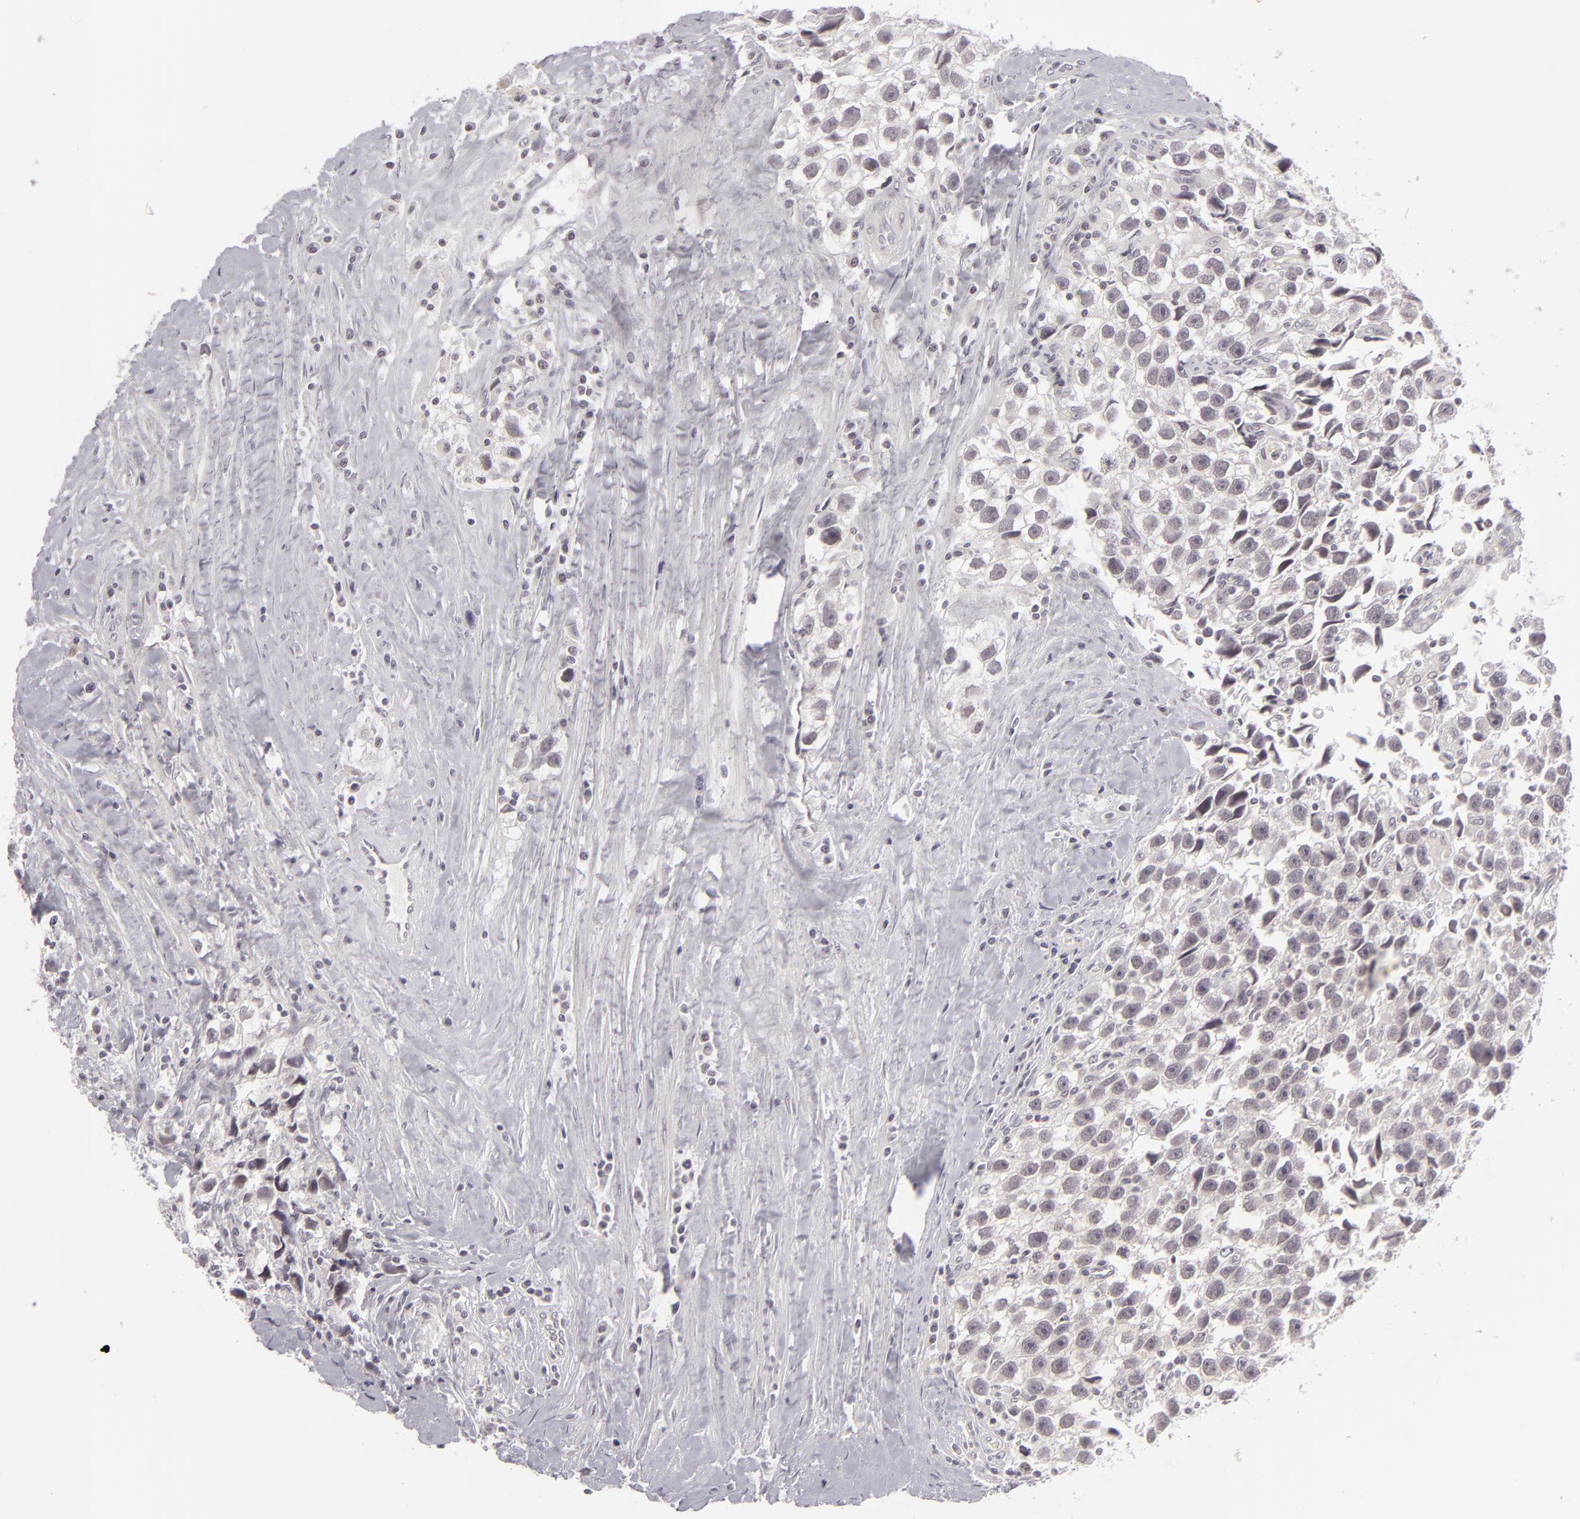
{"staining": {"intensity": "negative", "quantity": "none", "location": "none"}, "tissue": "testis cancer", "cell_type": "Tumor cells", "image_type": "cancer", "snomed": [{"axis": "morphology", "description": "Seminoma, NOS"}, {"axis": "topography", "description": "Testis"}], "caption": "High power microscopy image of an immunohistochemistry image of testis cancer (seminoma), revealing no significant positivity in tumor cells.", "gene": "DLG3", "patient": {"sex": "male", "age": 43}}